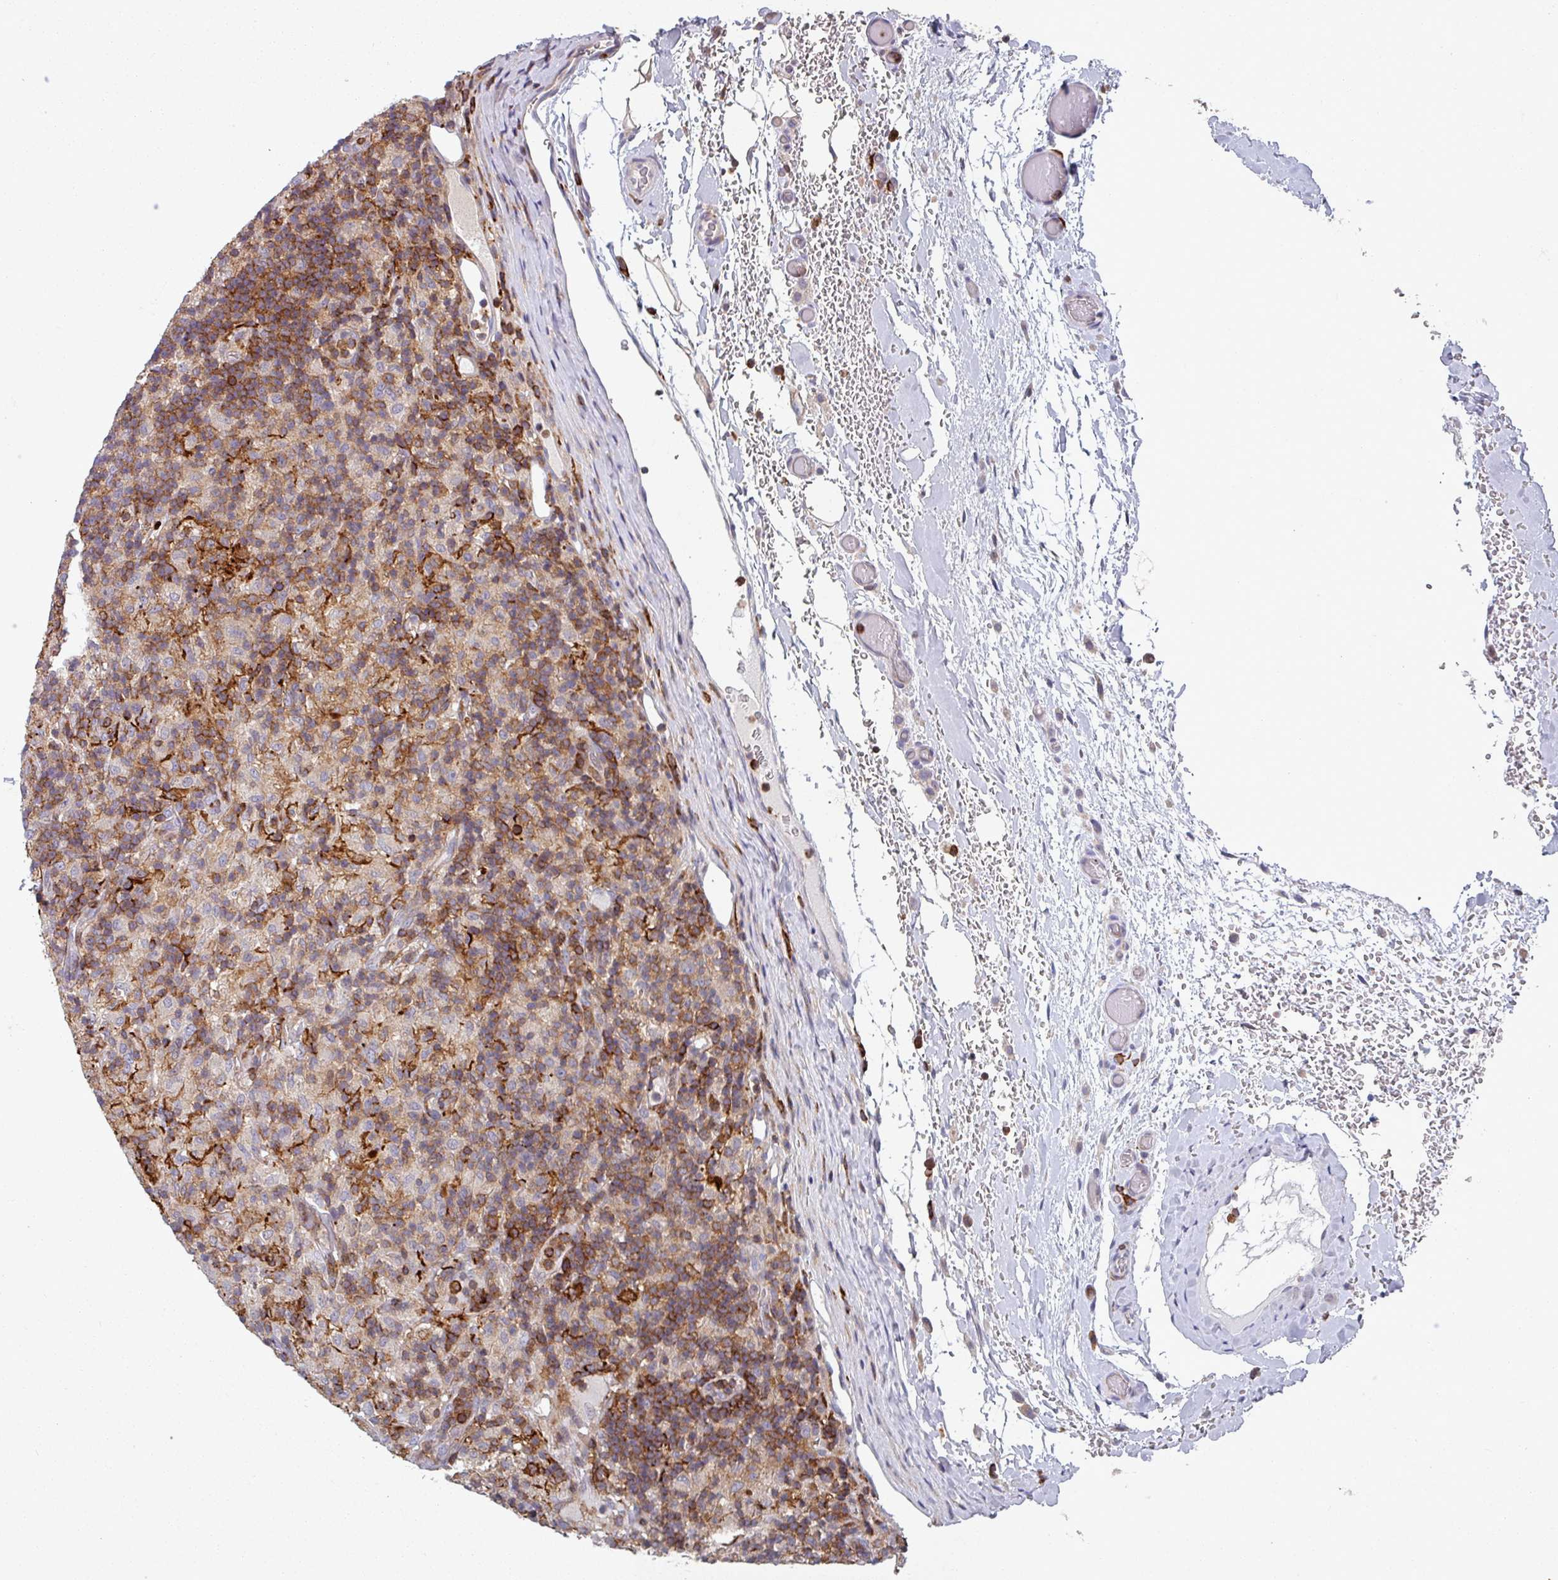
{"staining": {"intensity": "negative", "quantity": "none", "location": "none"}, "tissue": "lymphoma", "cell_type": "Tumor cells", "image_type": "cancer", "snomed": [{"axis": "morphology", "description": "Hodgkin's disease, NOS"}, {"axis": "topography", "description": "Lymph node"}], "caption": "IHC of Hodgkin's disease displays no staining in tumor cells.", "gene": "NEDD9", "patient": {"sex": "male", "age": 70}}